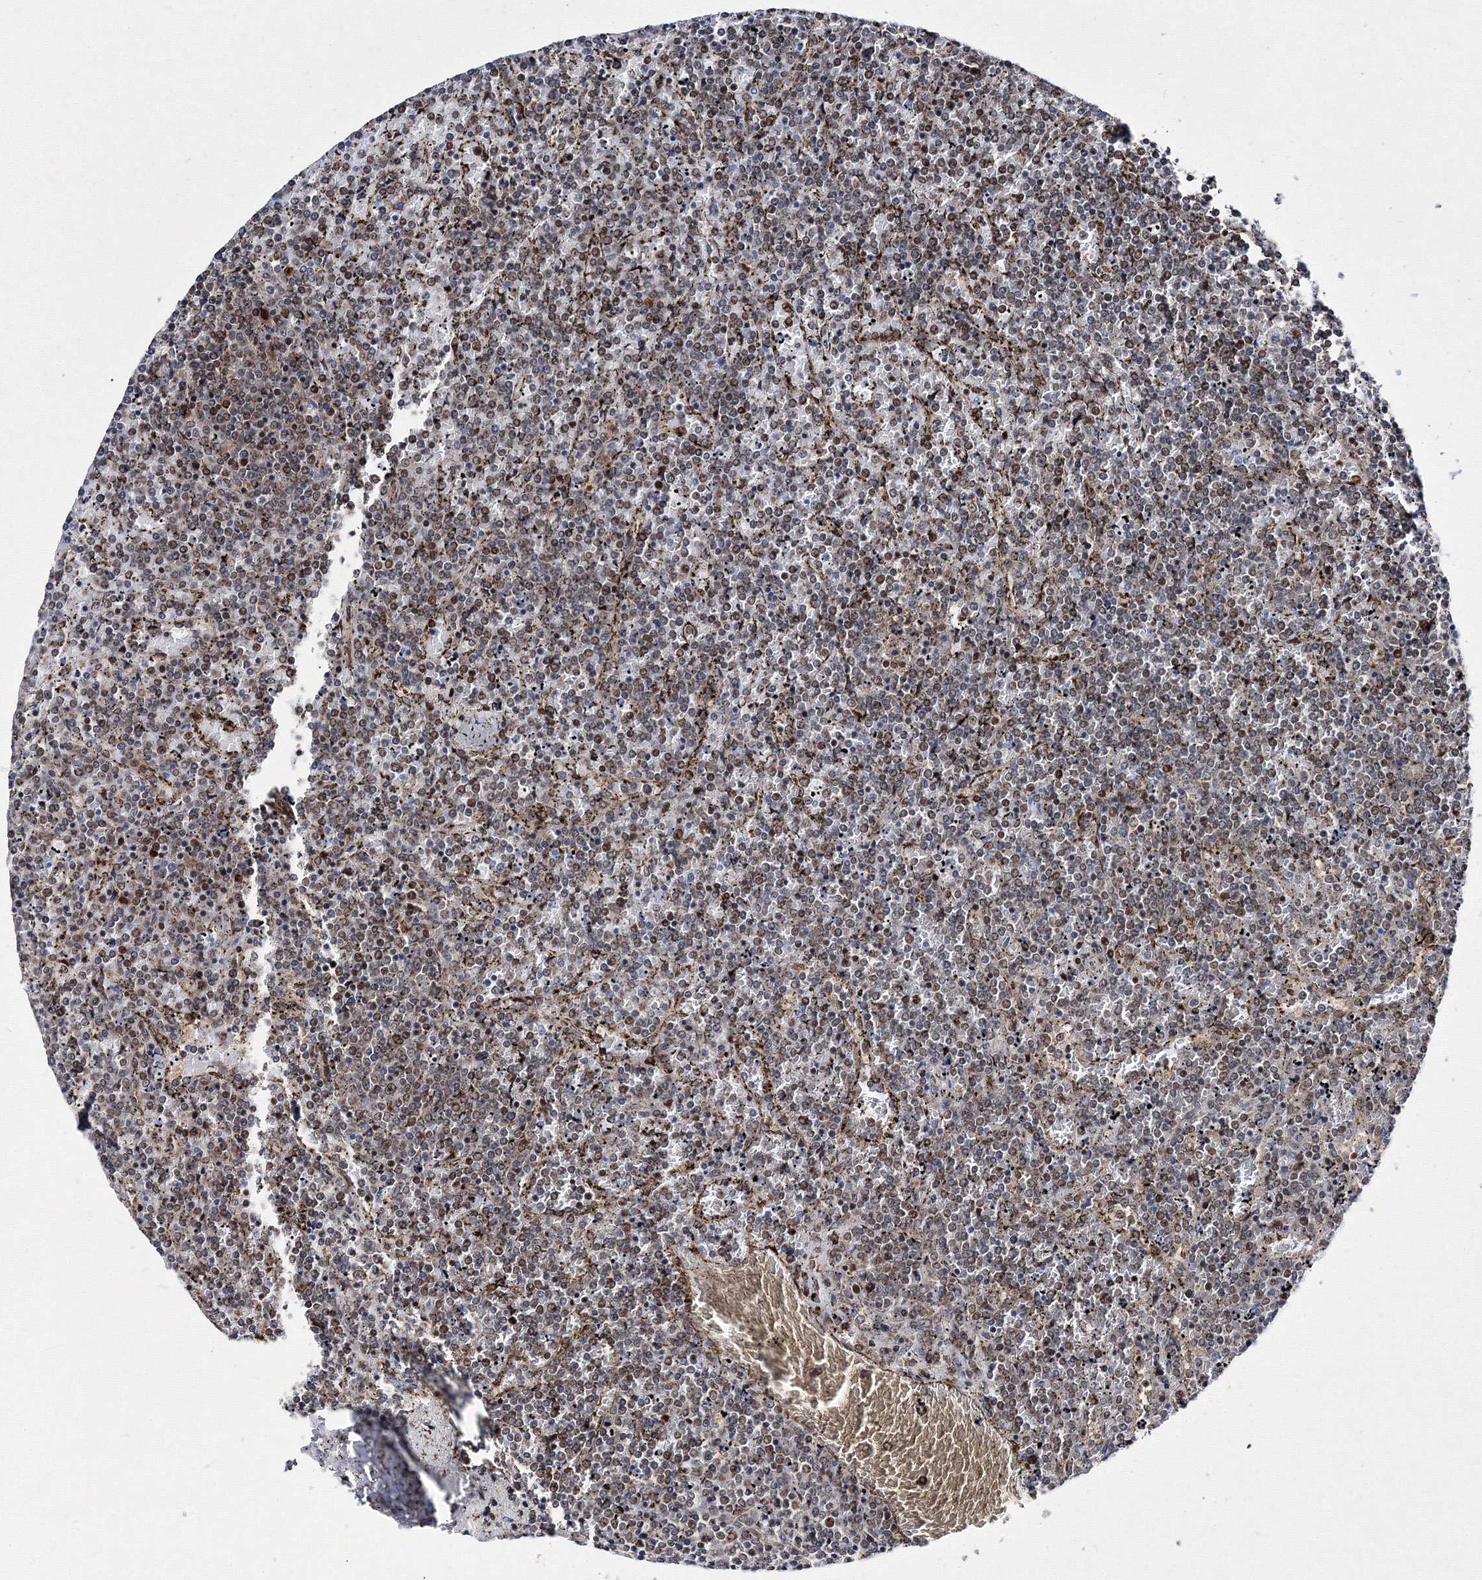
{"staining": {"intensity": "moderate", "quantity": ">75%", "location": "nuclear"}, "tissue": "lymphoma", "cell_type": "Tumor cells", "image_type": "cancer", "snomed": [{"axis": "morphology", "description": "Malignant lymphoma, non-Hodgkin's type, Low grade"}, {"axis": "topography", "description": "Spleen"}], "caption": "The histopathology image displays immunohistochemical staining of low-grade malignant lymphoma, non-Hodgkin's type. There is moderate nuclear positivity is present in about >75% of tumor cells. (brown staining indicates protein expression, while blue staining denotes nuclei).", "gene": "GPN1", "patient": {"sex": "female", "age": 19}}